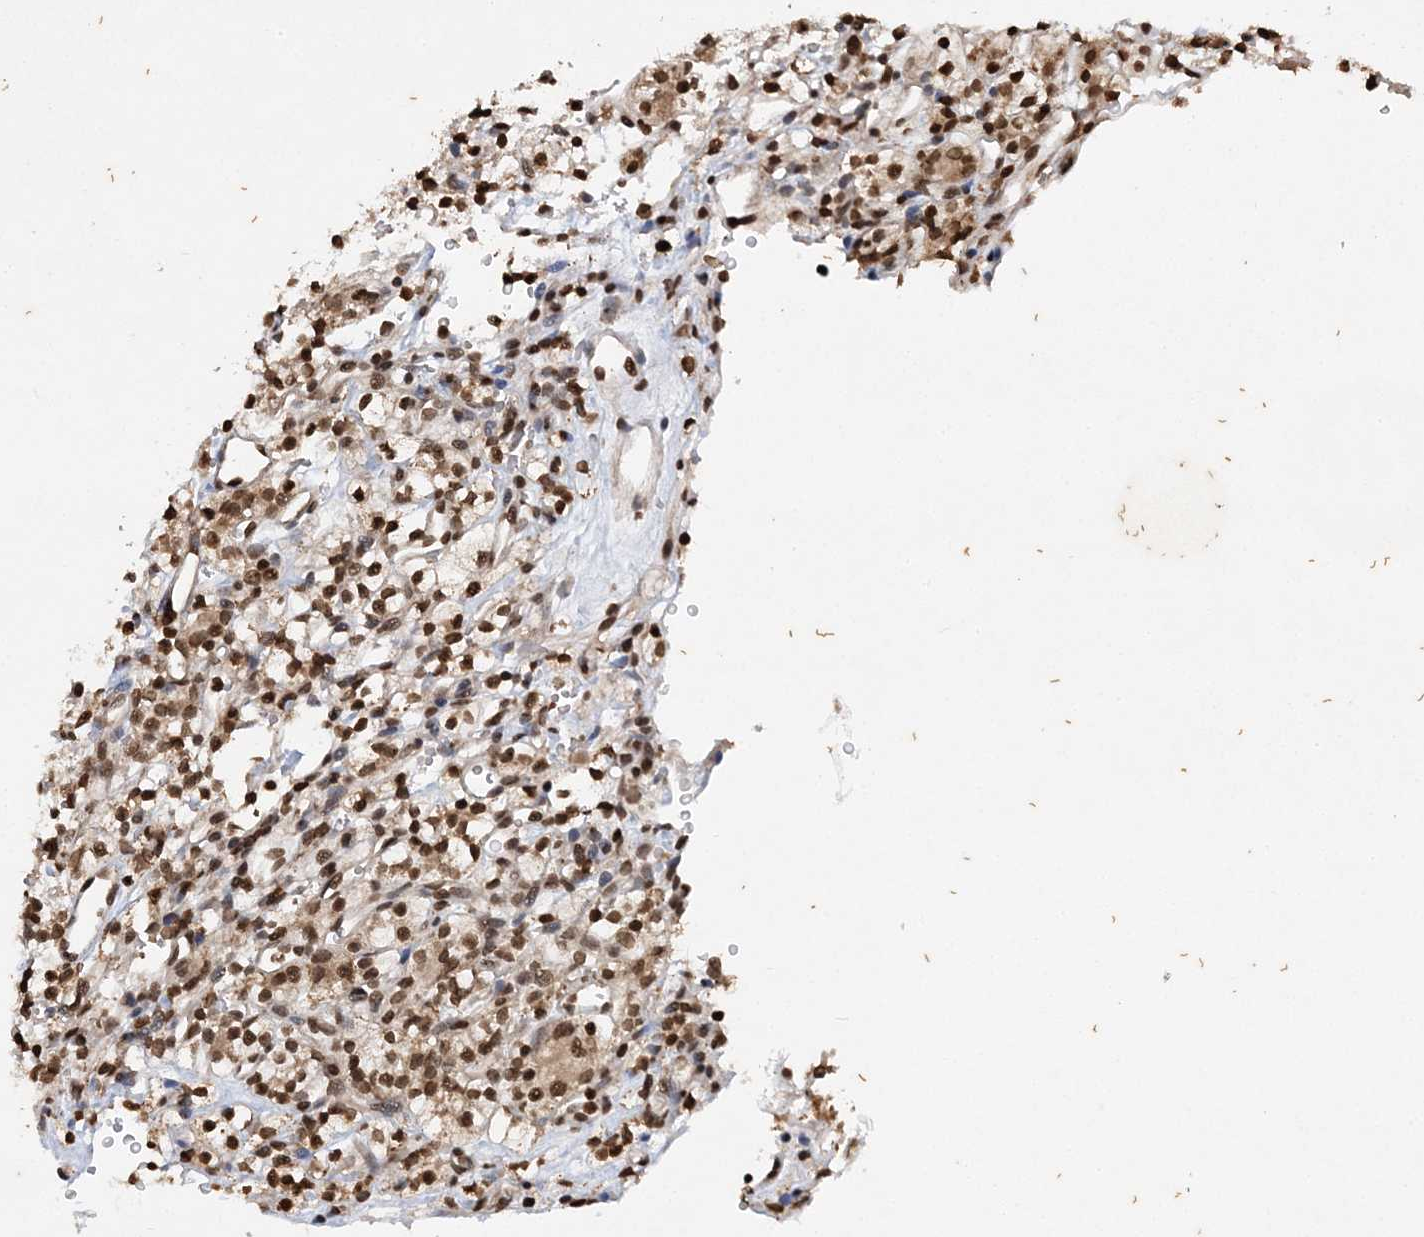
{"staining": {"intensity": "moderate", "quantity": ">75%", "location": "nuclear"}, "tissue": "renal cancer", "cell_type": "Tumor cells", "image_type": "cancer", "snomed": [{"axis": "morphology", "description": "Adenocarcinoma, NOS"}, {"axis": "topography", "description": "Kidney"}], "caption": "The histopathology image displays staining of adenocarcinoma (renal), revealing moderate nuclear protein expression (brown color) within tumor cells.", "gene": "NEDD9", "patient": {"sex": "female", "age": 57}}